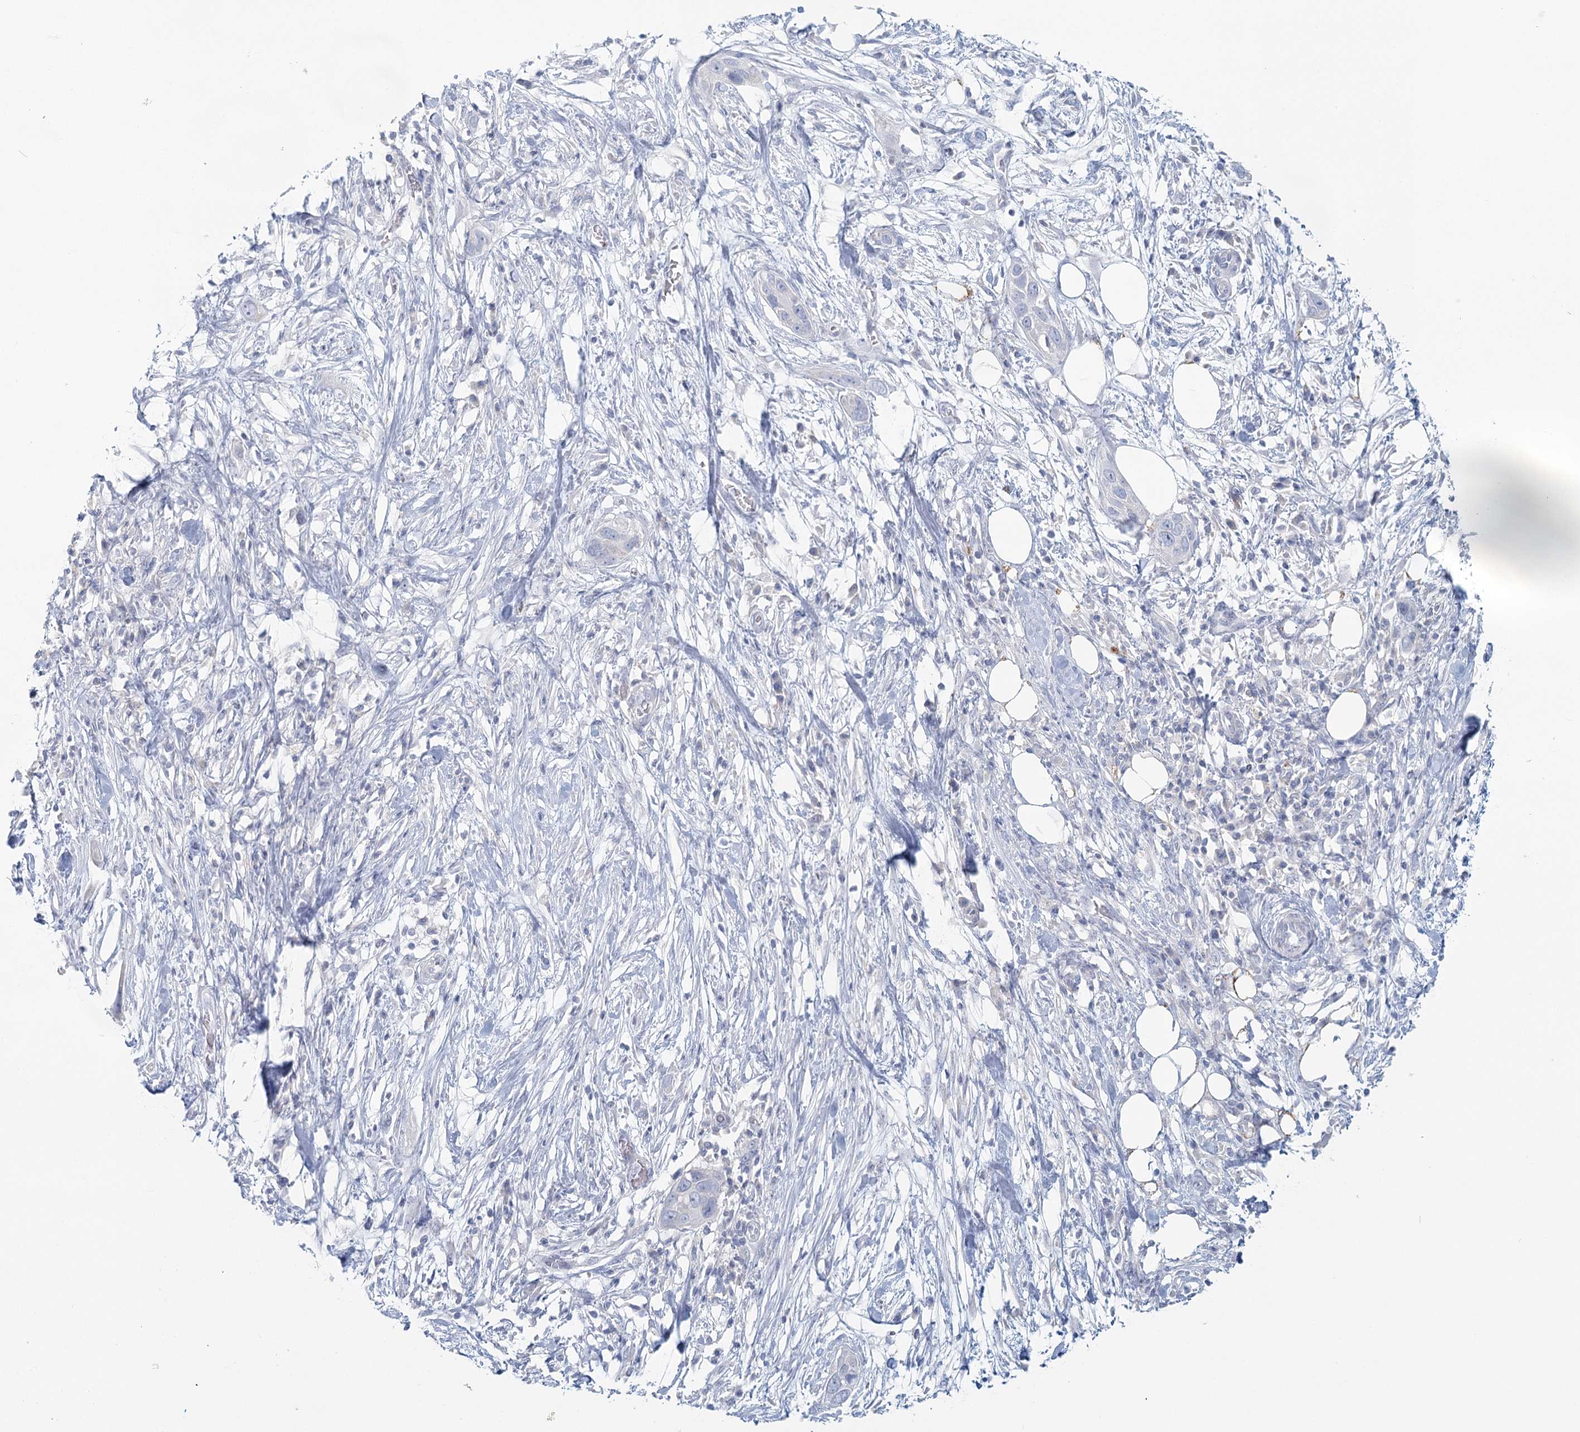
{"staining": {"intensity": "negative", "quantity": "none", "location": "none"}, "tissue": "pancreatic cancer", "cell_type": "Tumor cells", "image_type": "cancer", "snomed": [{"axis": "morphology", "description": "Adenocarcinoma, NOS"}, {"axis": "topography", "description": "Pancreas"}], "caption": "An immunohistochemistry (IHC) micrograph of pancreatic adenocarcinoma is shown. There is no staining in tumor cells of pancreatic adenocarcinoma.", "gene": "BPHL", "patient": {"sex": "female", "age": 60}}